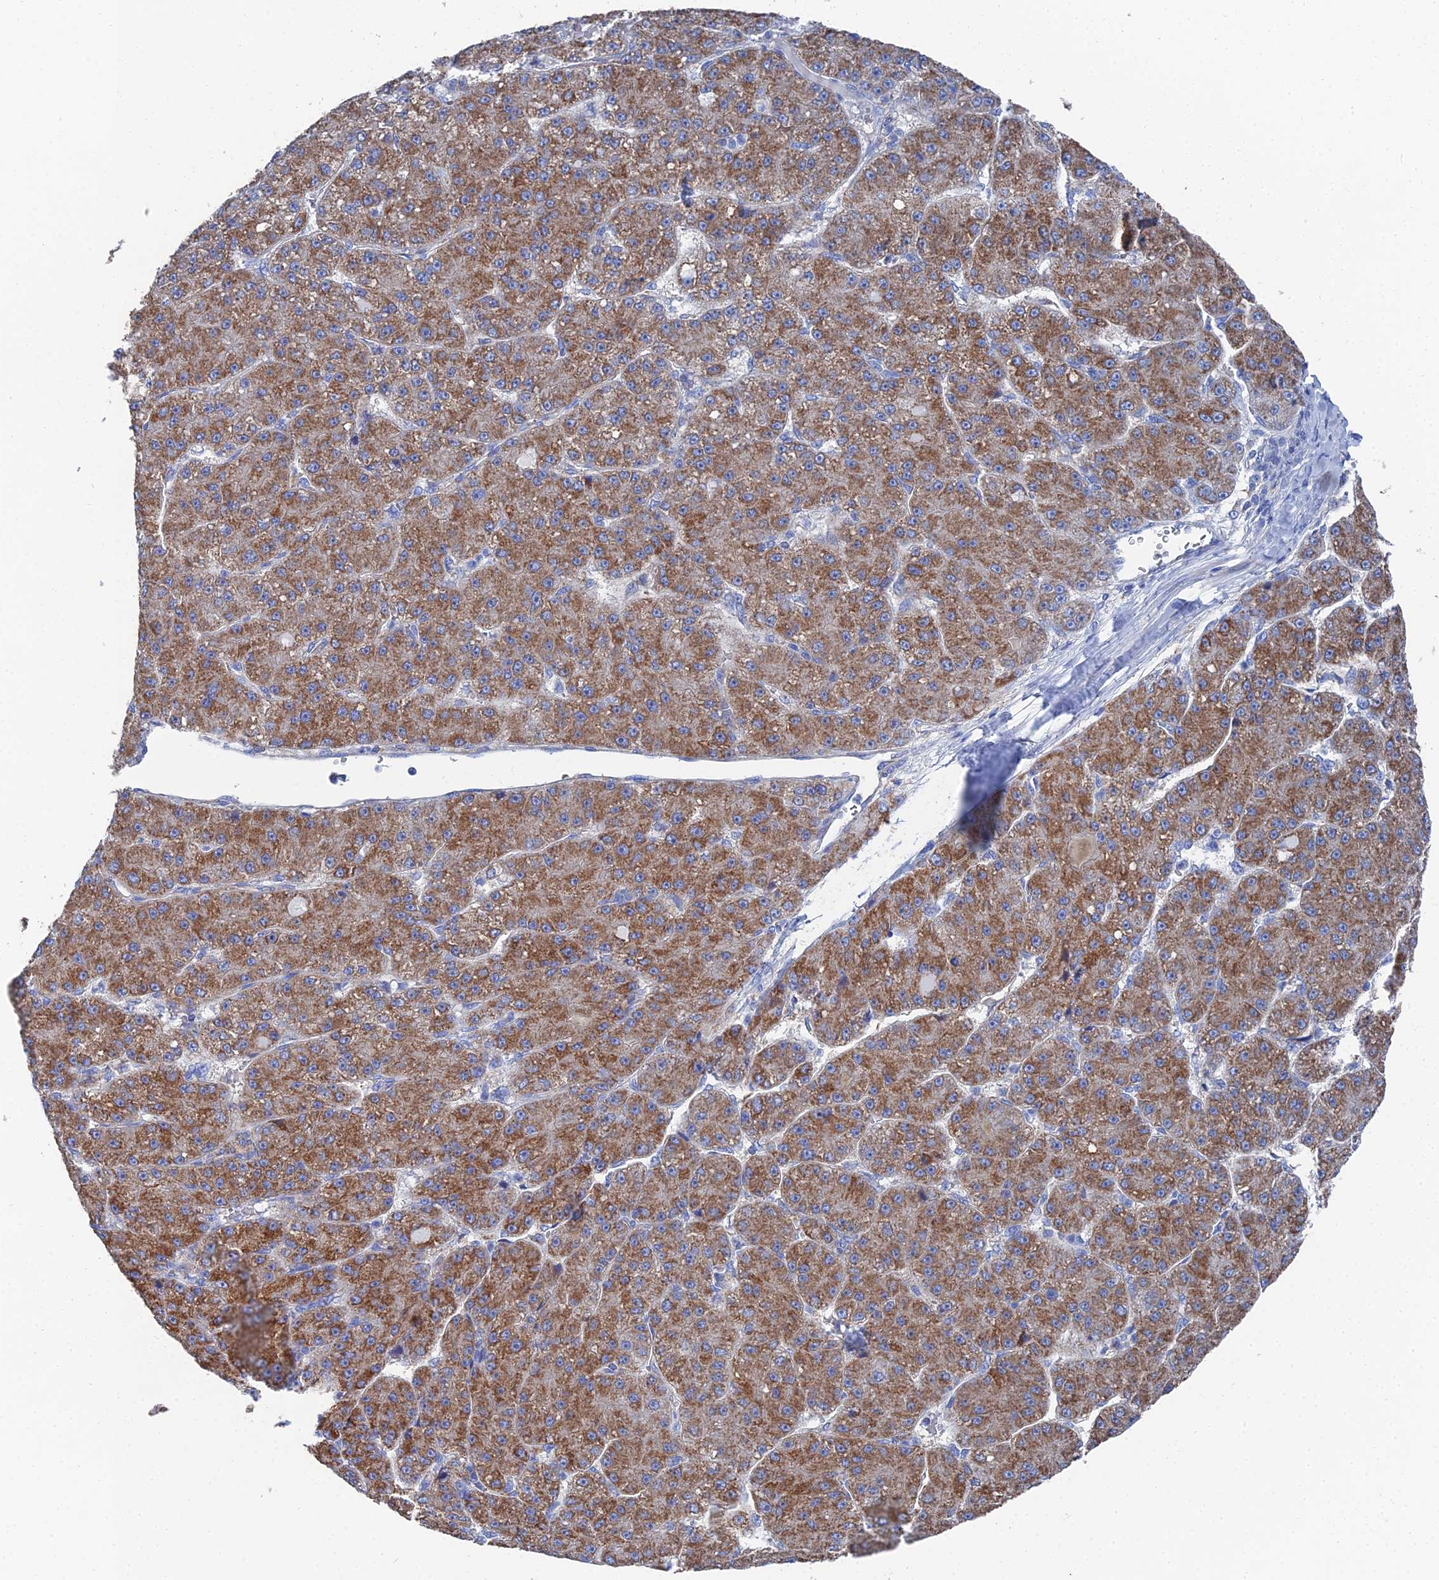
{"staining": {"intensity": "strong", "quantity": ">75%", "location": "cytoplasmic/membranous"}, "tissue": "liver cancer", "cell_type": "Tumor cells", "image_type": "cancer", "snomed": [{"axis": "morphology", "description": "Carcinoma, Hepatocellular, NOS"}, {"axis": "topography", "description": "Liver"}], "caption": "IHC photomicrograph of neoplastic tissue: human liver cancer (hepatocellular carcinoma) stained using IHC displays high levels of strong protein expression localized specifically in the cytoplasmic/membranous of tumor cells, appearing as a cytoplasmic/membranous brown color.", "gene": "IFT80", "patient": {"sex": "male", "age": 67}}